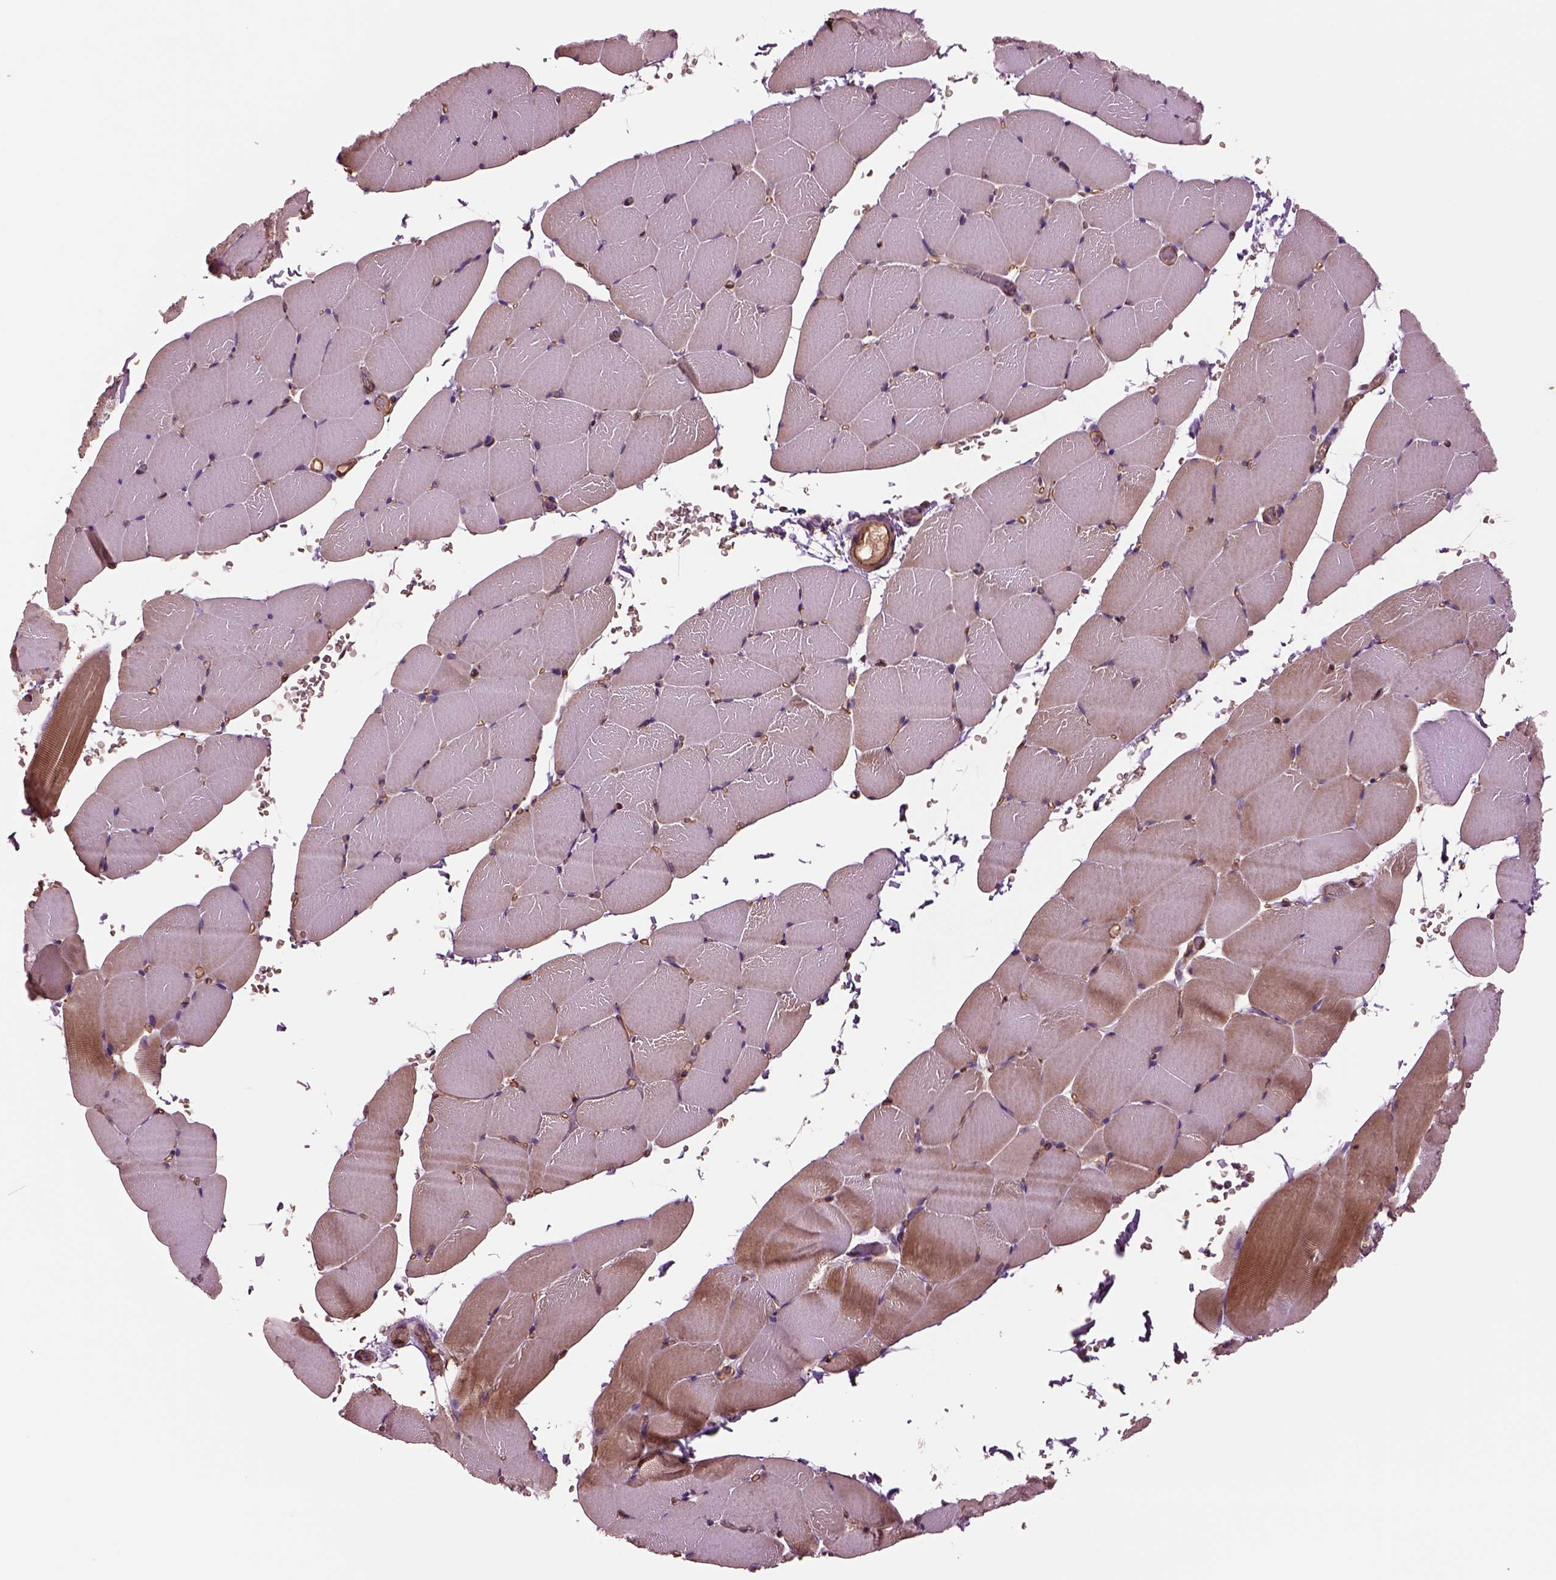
{"staining": {"intensity": "weak", "quantity": "<25%", "location": "cytoplasmic/membranous"}, "tissue": "skeletal muscle", "cell_type": "Myocytes", "image_type": "normal", "snomed": [{"axis": "morphology", "description": "Normal tissue, NOS"}, {"axis": "topography", "description": "Skeletal muscle"}], "caption": "Immunohistochemistry (IHC) photomicrograph of benign skeletal muscle stained for a protein (brown), which shows no expression in myocytes.", "gene": "HTR1B", "patient": {"sex": "female", "age": 37}}